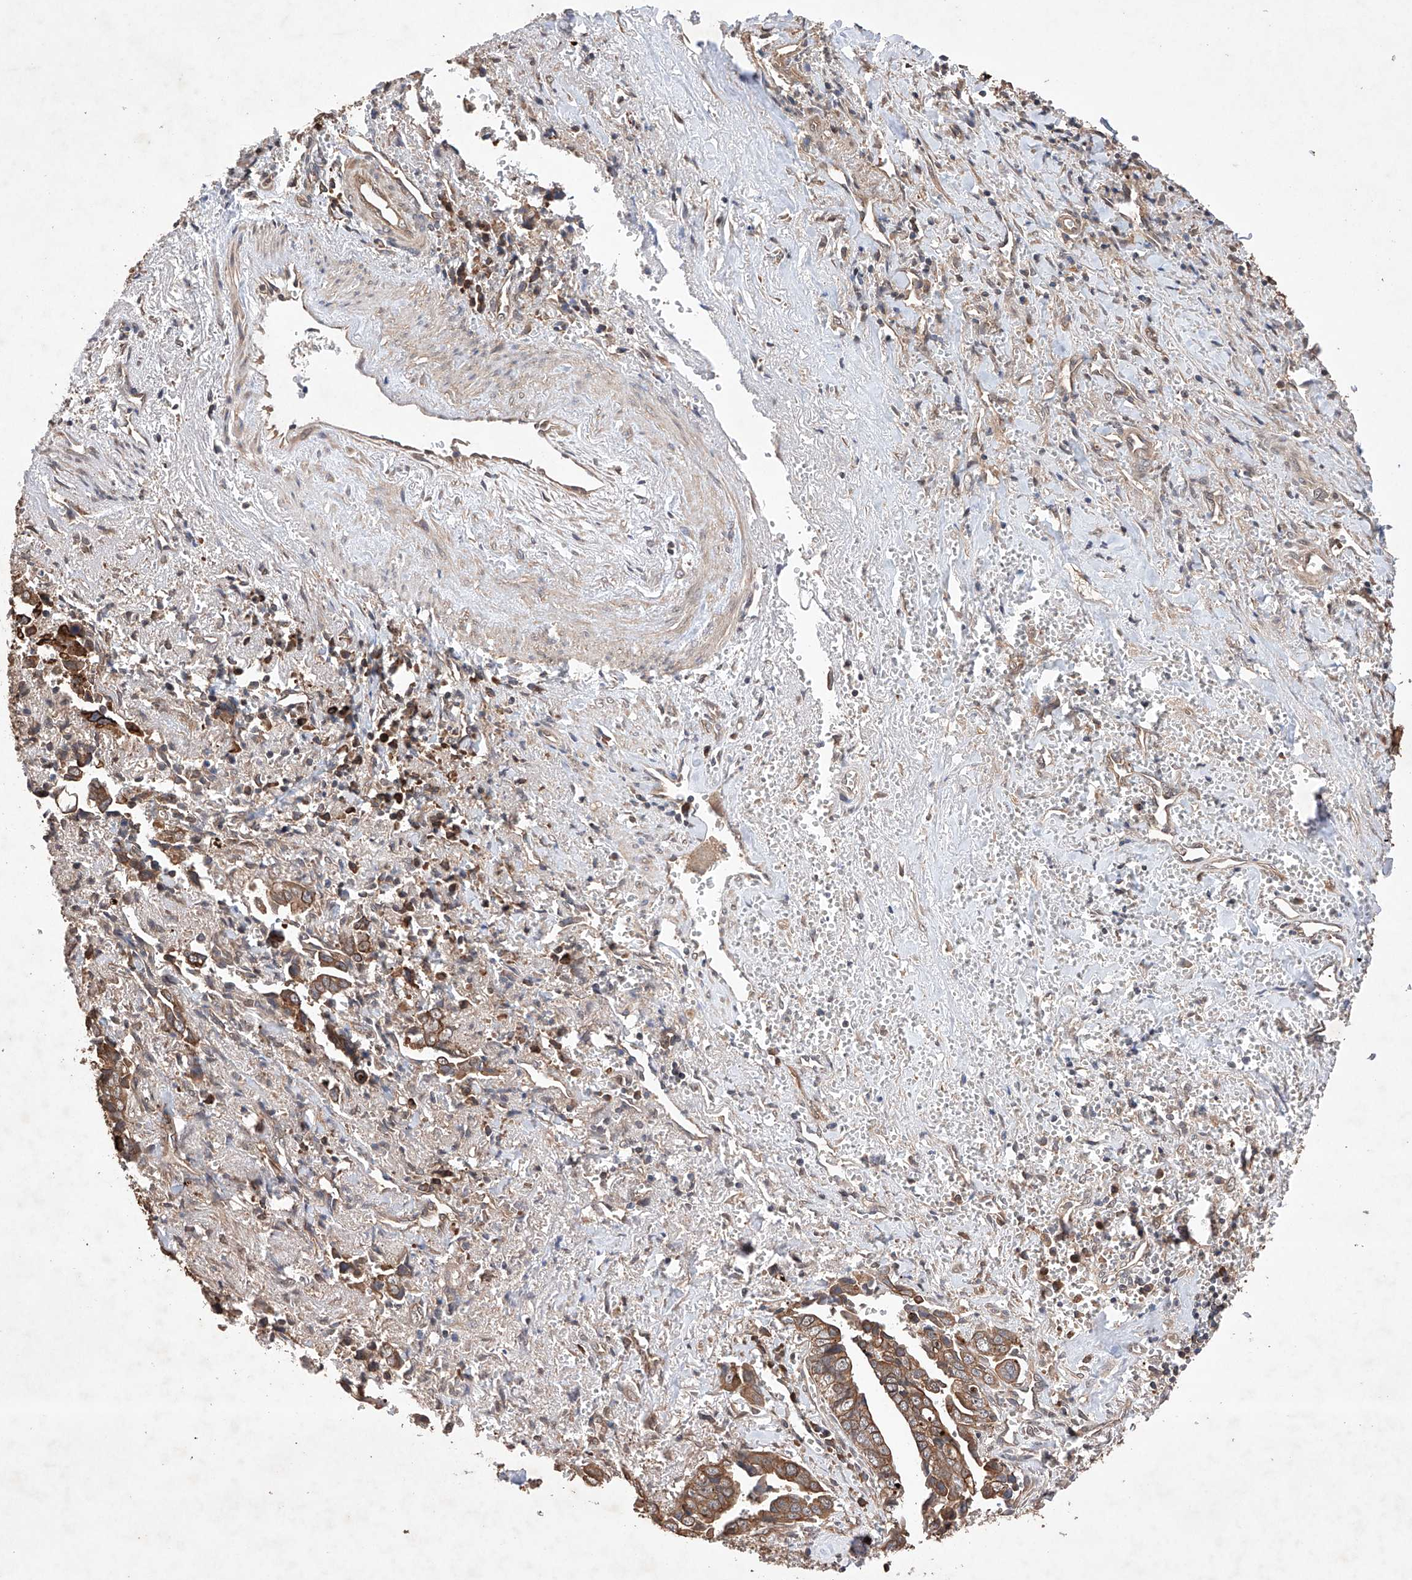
{"staining": {"intensity": "moderate", "quantity": ">75%", "location": "cytoplasmic/membranous"}, "tissue": "liver cancer", "cell_type": "Tumor cells", "image_type": "cancer", "snomed": [{"axis": "morphology", "description": "Cholangiocarcinoma"}, {"axis": "topography", "description": "Liver"}], "caption": "Liver cancer tissue shows moderate cytoplasmic/membranous staining in approximately >75% of tumor cells", "gene": "LURAP1", "patient": {"sex": "female", "age": 79}}